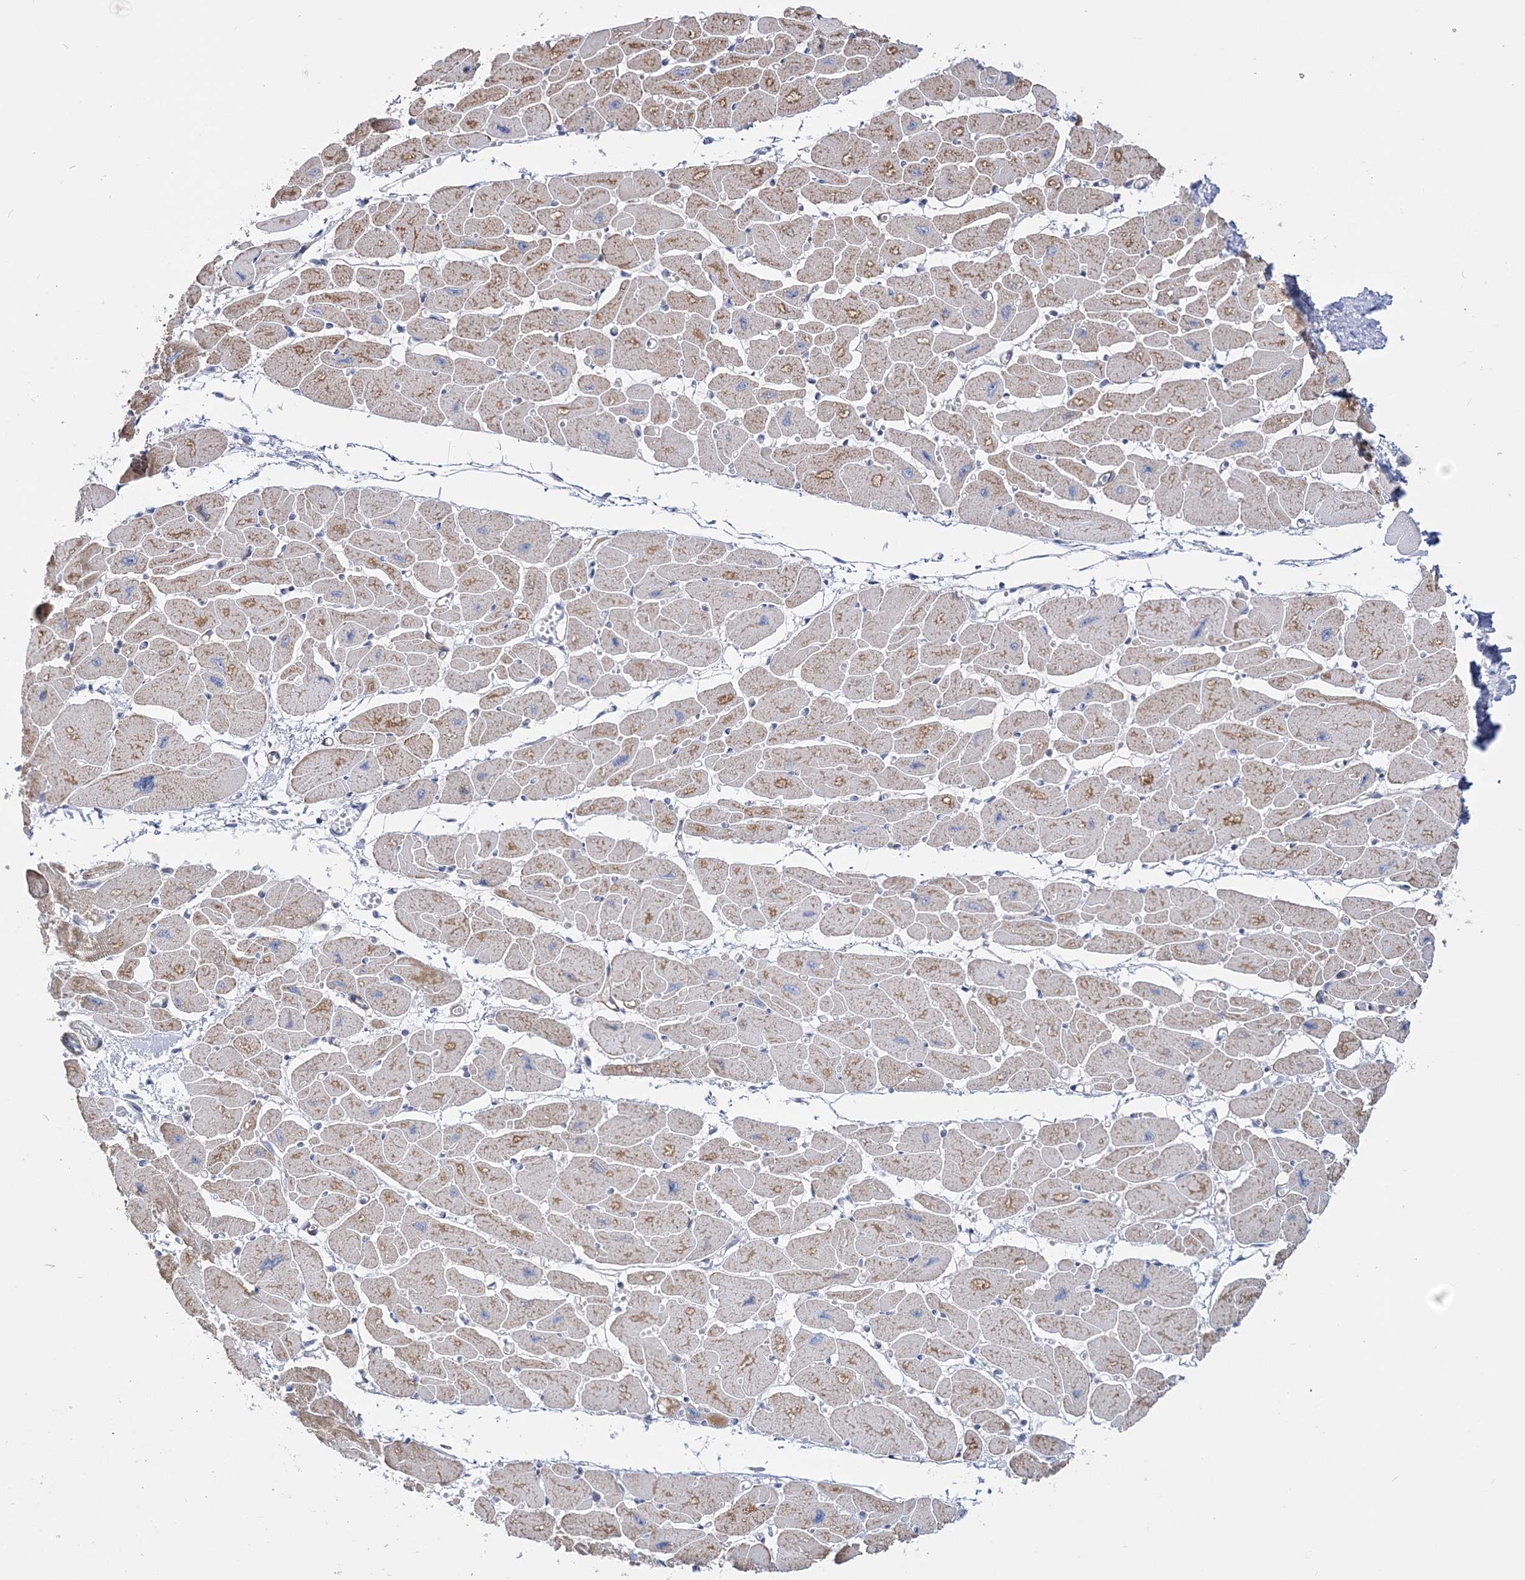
{"staining": {"intensity": "weak", "quantity": "25%-75%", "location": "cytoplasmic/membranous"}, "tissue": "heart muscle", "cell_type": "Cardiomyocytes", "image_type": "normal", "snomed": [{"axis": "morphology", "description": "Normal tissue, NOS"}, {"axis": "topography", "description": "Heart"}], "caption": "This image demonstrates immunohistochemistry staining of normal heart muscle, with low weak cytoplasmic/membranous expression in approximately 25%-75% of cardiomyocytes.", "gene": "ANO1", "patient": {"sex": "female", "age": 54}}